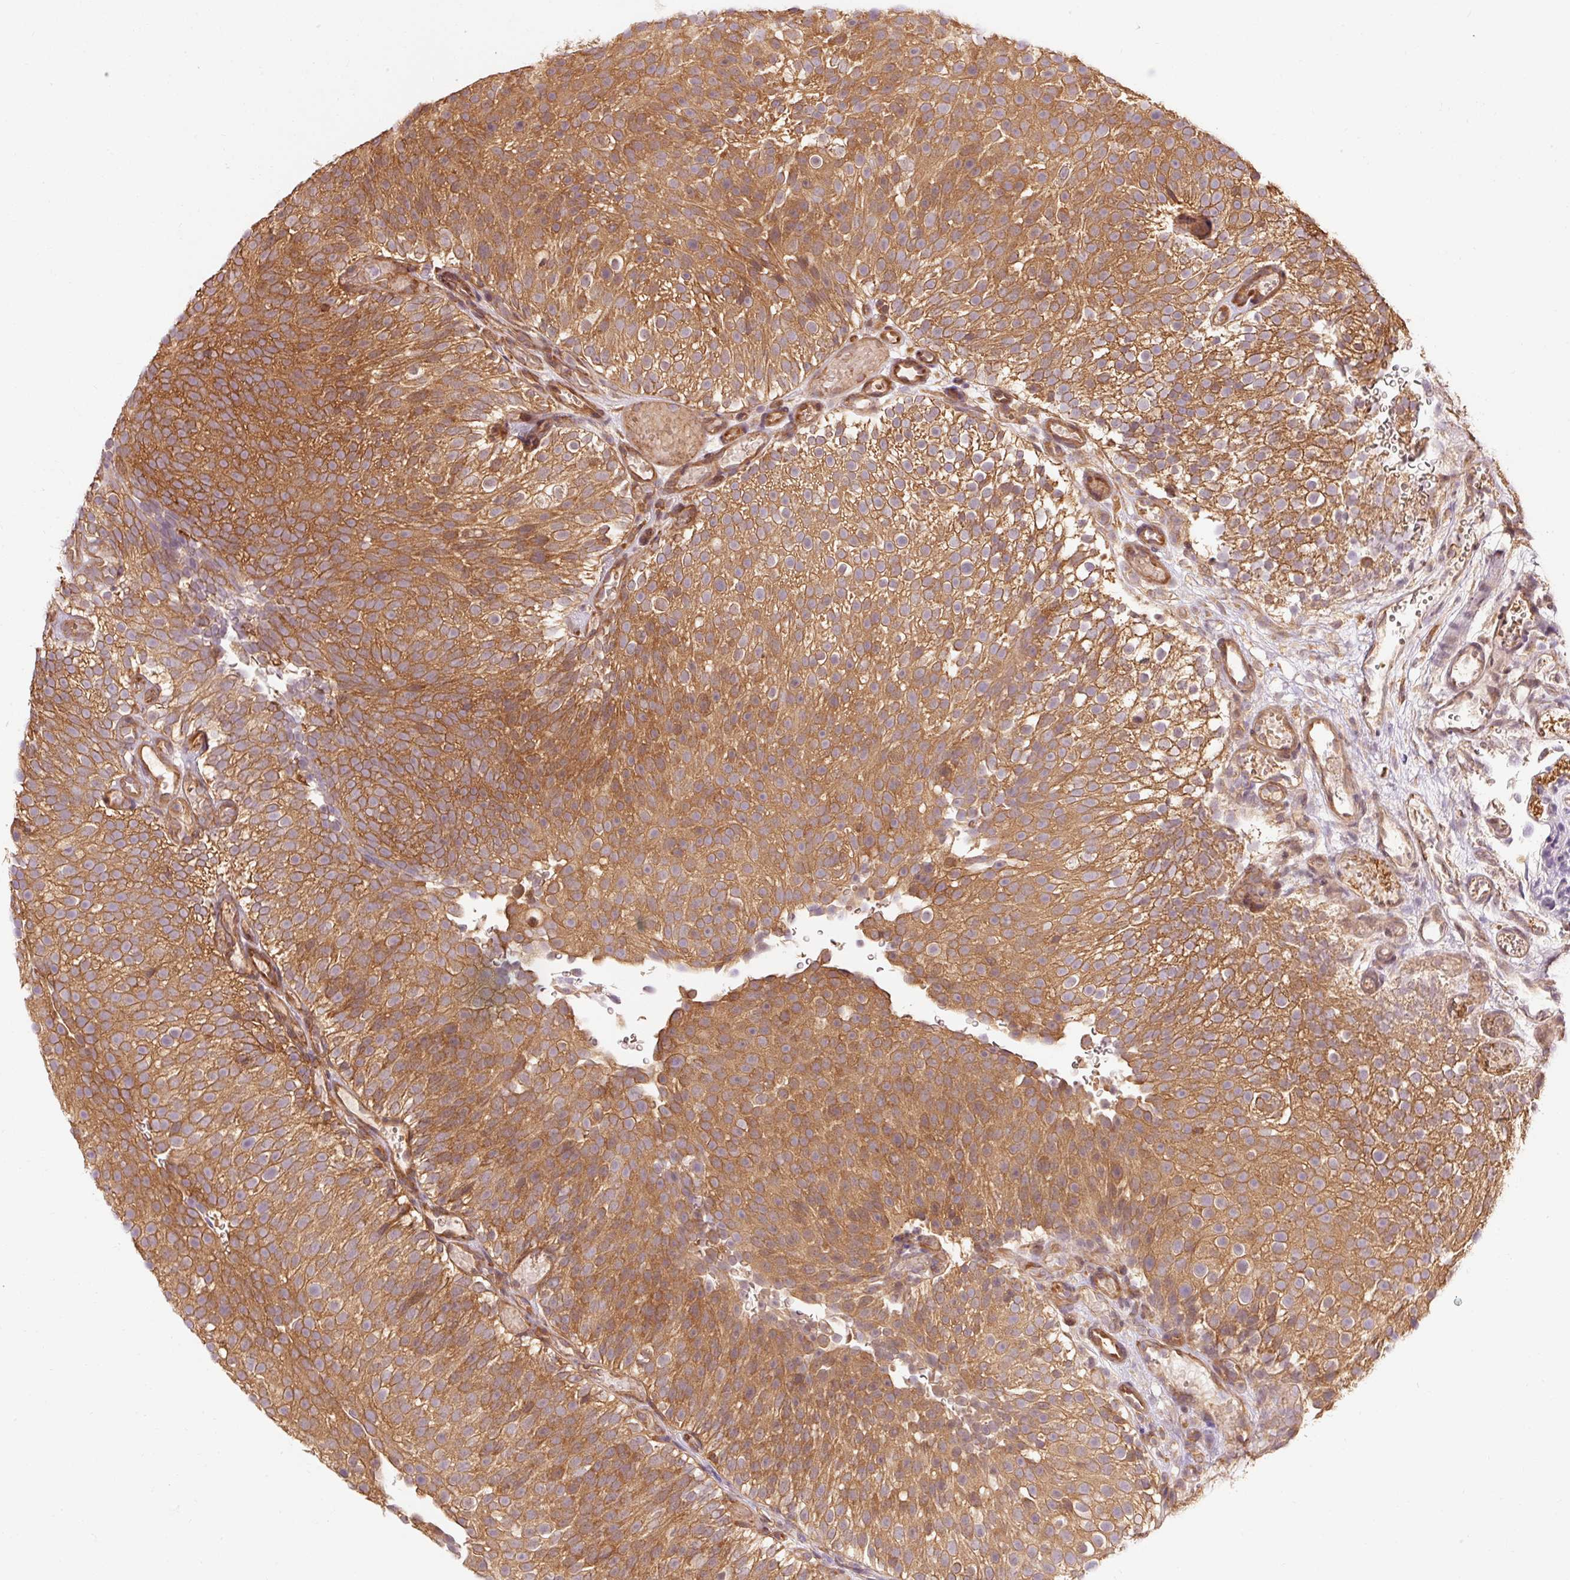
{"staining": {"intensity": "moderate", "quantity": ">75%", "location": "cytoplasmic/membranous"}, "tissue": "urothelial cancer", "cell_type": "Tumor cells", "image_type": "cancer", "snomed": [{"axis": "morphology", "description": "Urothelial carcinoma, Low grade"}, {"axis": "topography", "description": "Urinary bladder"}], "caption": "DAB immunohistochemical staining of human low-grade urothelial carcinoma demonstrates moderate cytoplasmic/membranous protein positivity in about >75% of tumor cells.", "gene": "PDAP1", "patient": {"sex": "male", "age": 78}}